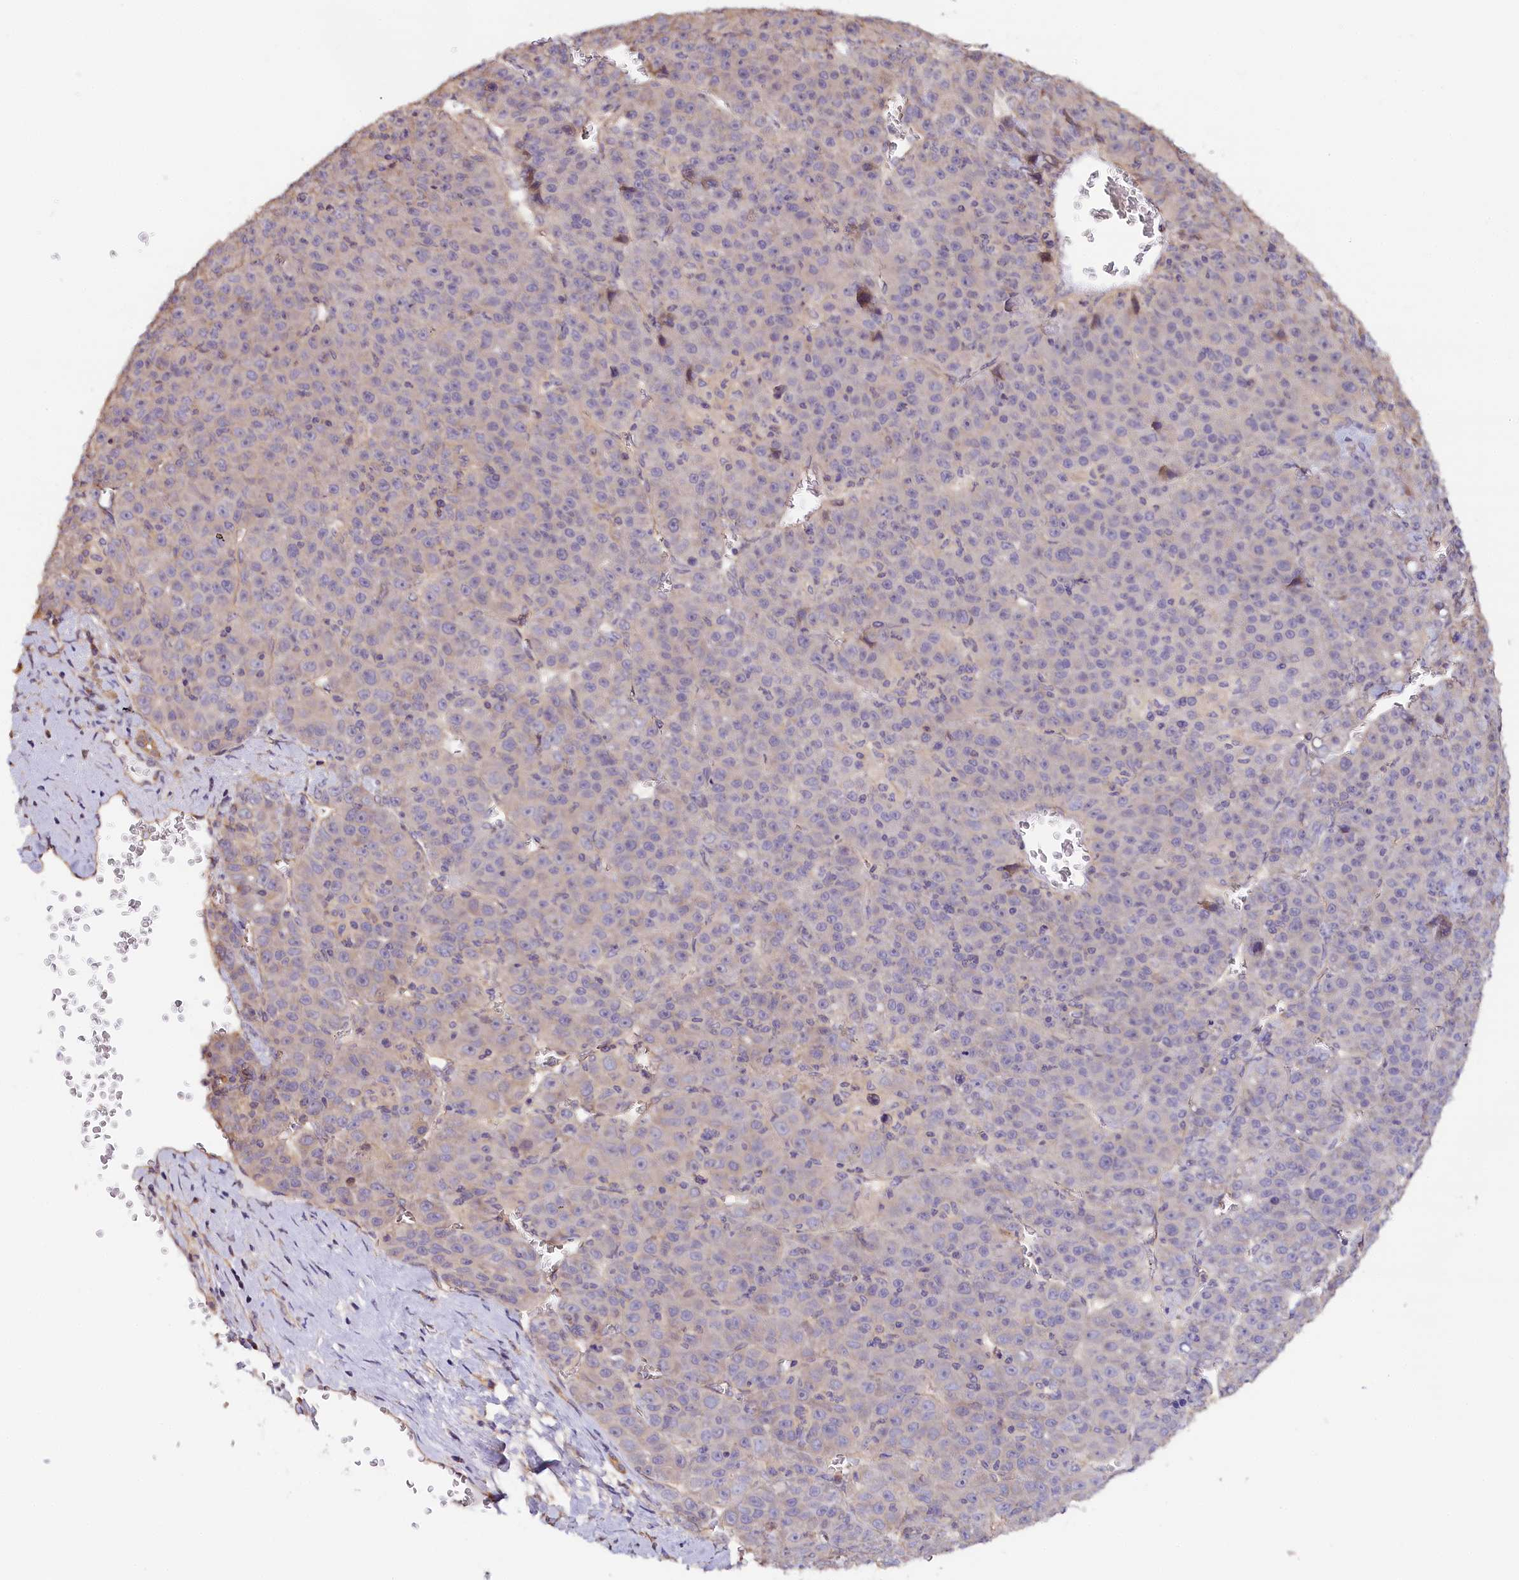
{"staining": {"intensity": "negative", "quantity": "none", "location": "none"}, "tissue": "liver cancer", "cell_type": "Tumor cells", "image_type": "cancer", "snomed": [{"axis": "morphology", "description": "Carcinoma, Hepatocellular, NOS"}, {"axis": "topography", "description": "Liver"}], "caption": "High magnification brightfield microscopy of liver cancer stained with DAB (3,3'-diaminobenzidine) (brown) and counterstained with hematoxylin (blue): tumor cells show no significant positivity.", "gene": "KATNB1", "patient": {"sex": "female", "age": 53}}